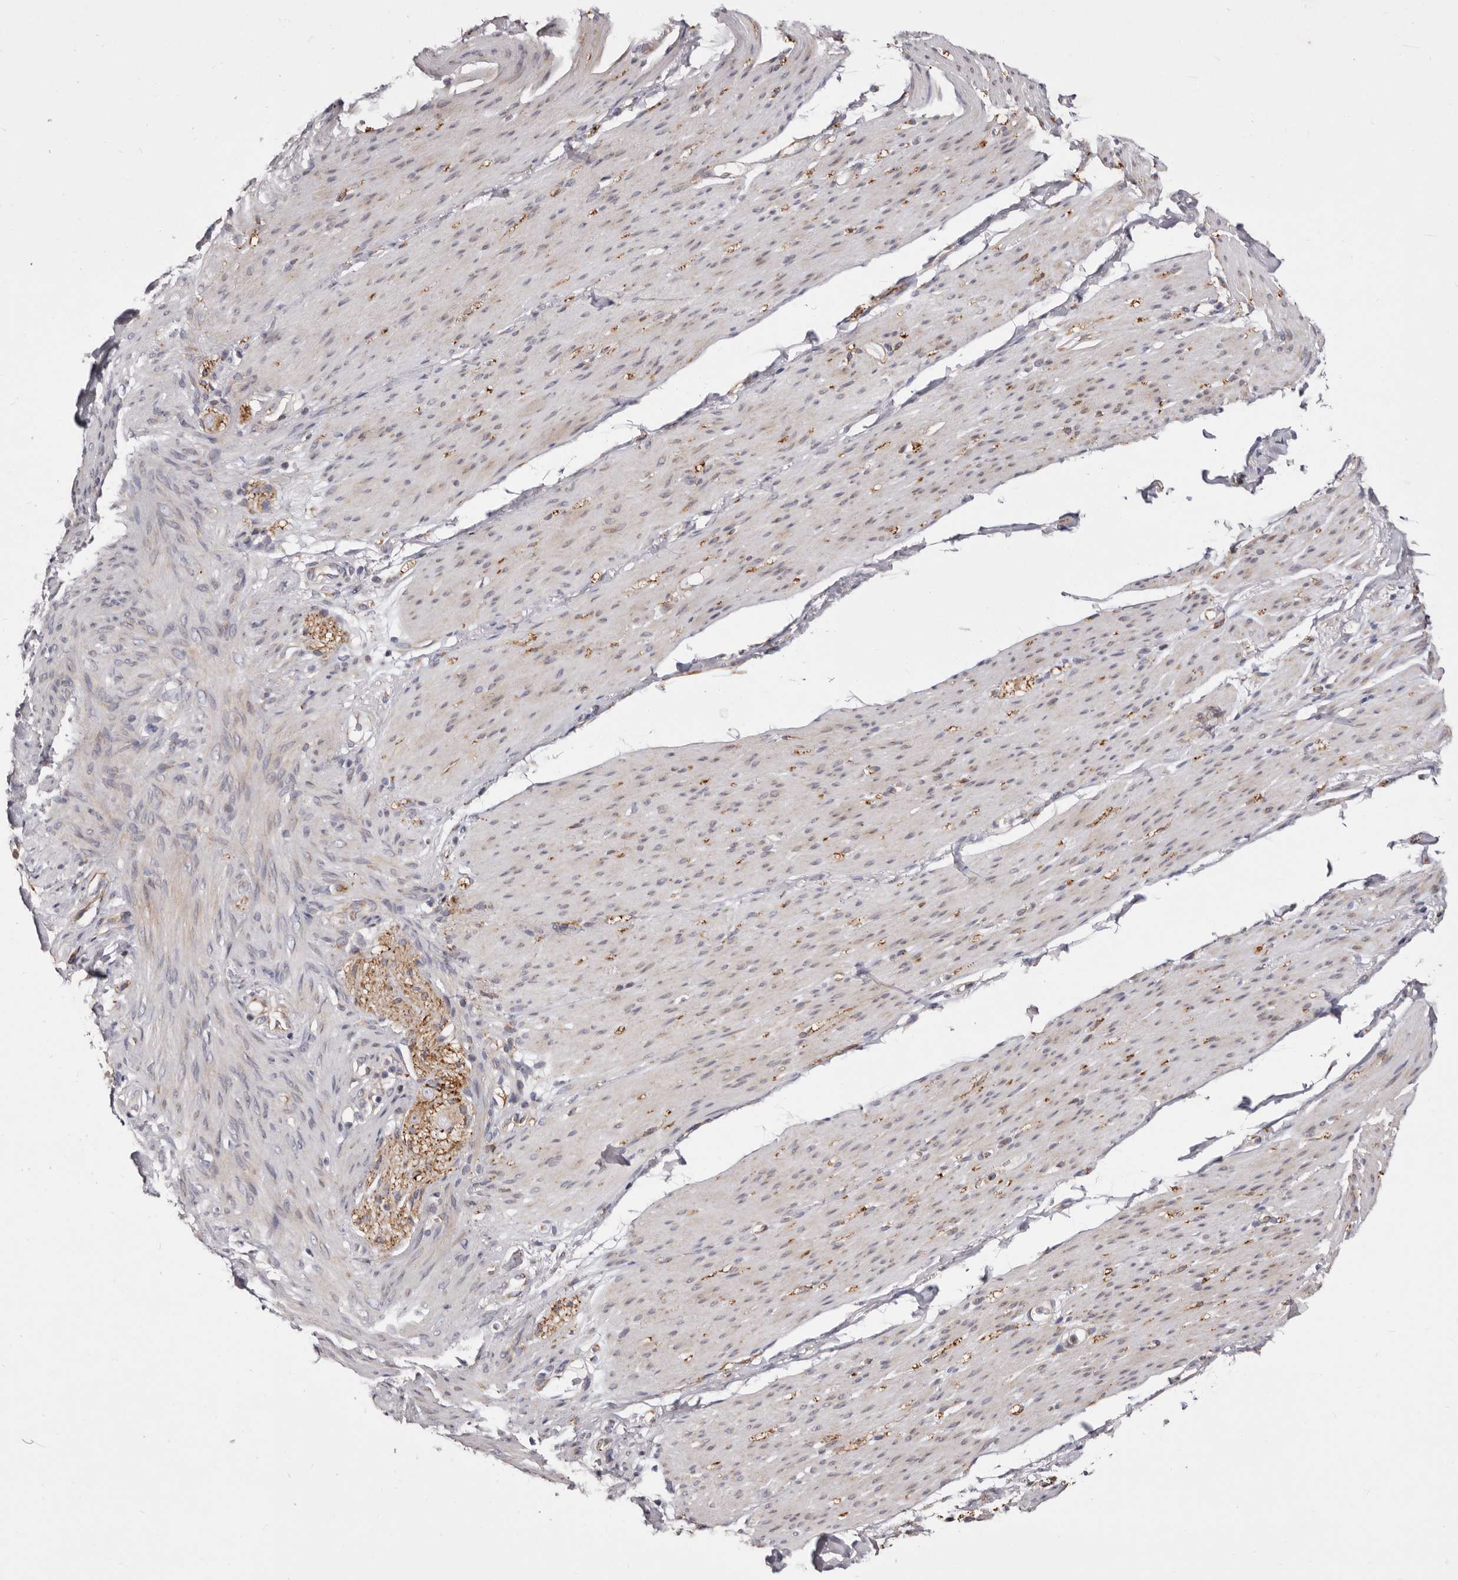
{"staining": {"intensity": "moderate", "quantity": "25%-75%", "location": "cytoplasmic/membranous"}, "tissue": "smooth muscle", "cell_type": "Smooth muscle cells", "image_type": "normal", "snomed": [{"axis": "morphology", "description": "Normal tissue, NOS"}, {"axis": "topography", "description": "Colon"}, {"axis": "topography", "description": "Peripheral nerve tissue"}], "caption": "There is medium levels of moderate cytoplasmic/membranous staining in smooth muscle cells of normal smooth muscle, as demonstrated by immunohistochemical staining (brown color).", "gene": "TIMM17B", "patient": {"sex": "female", "age": 61}}